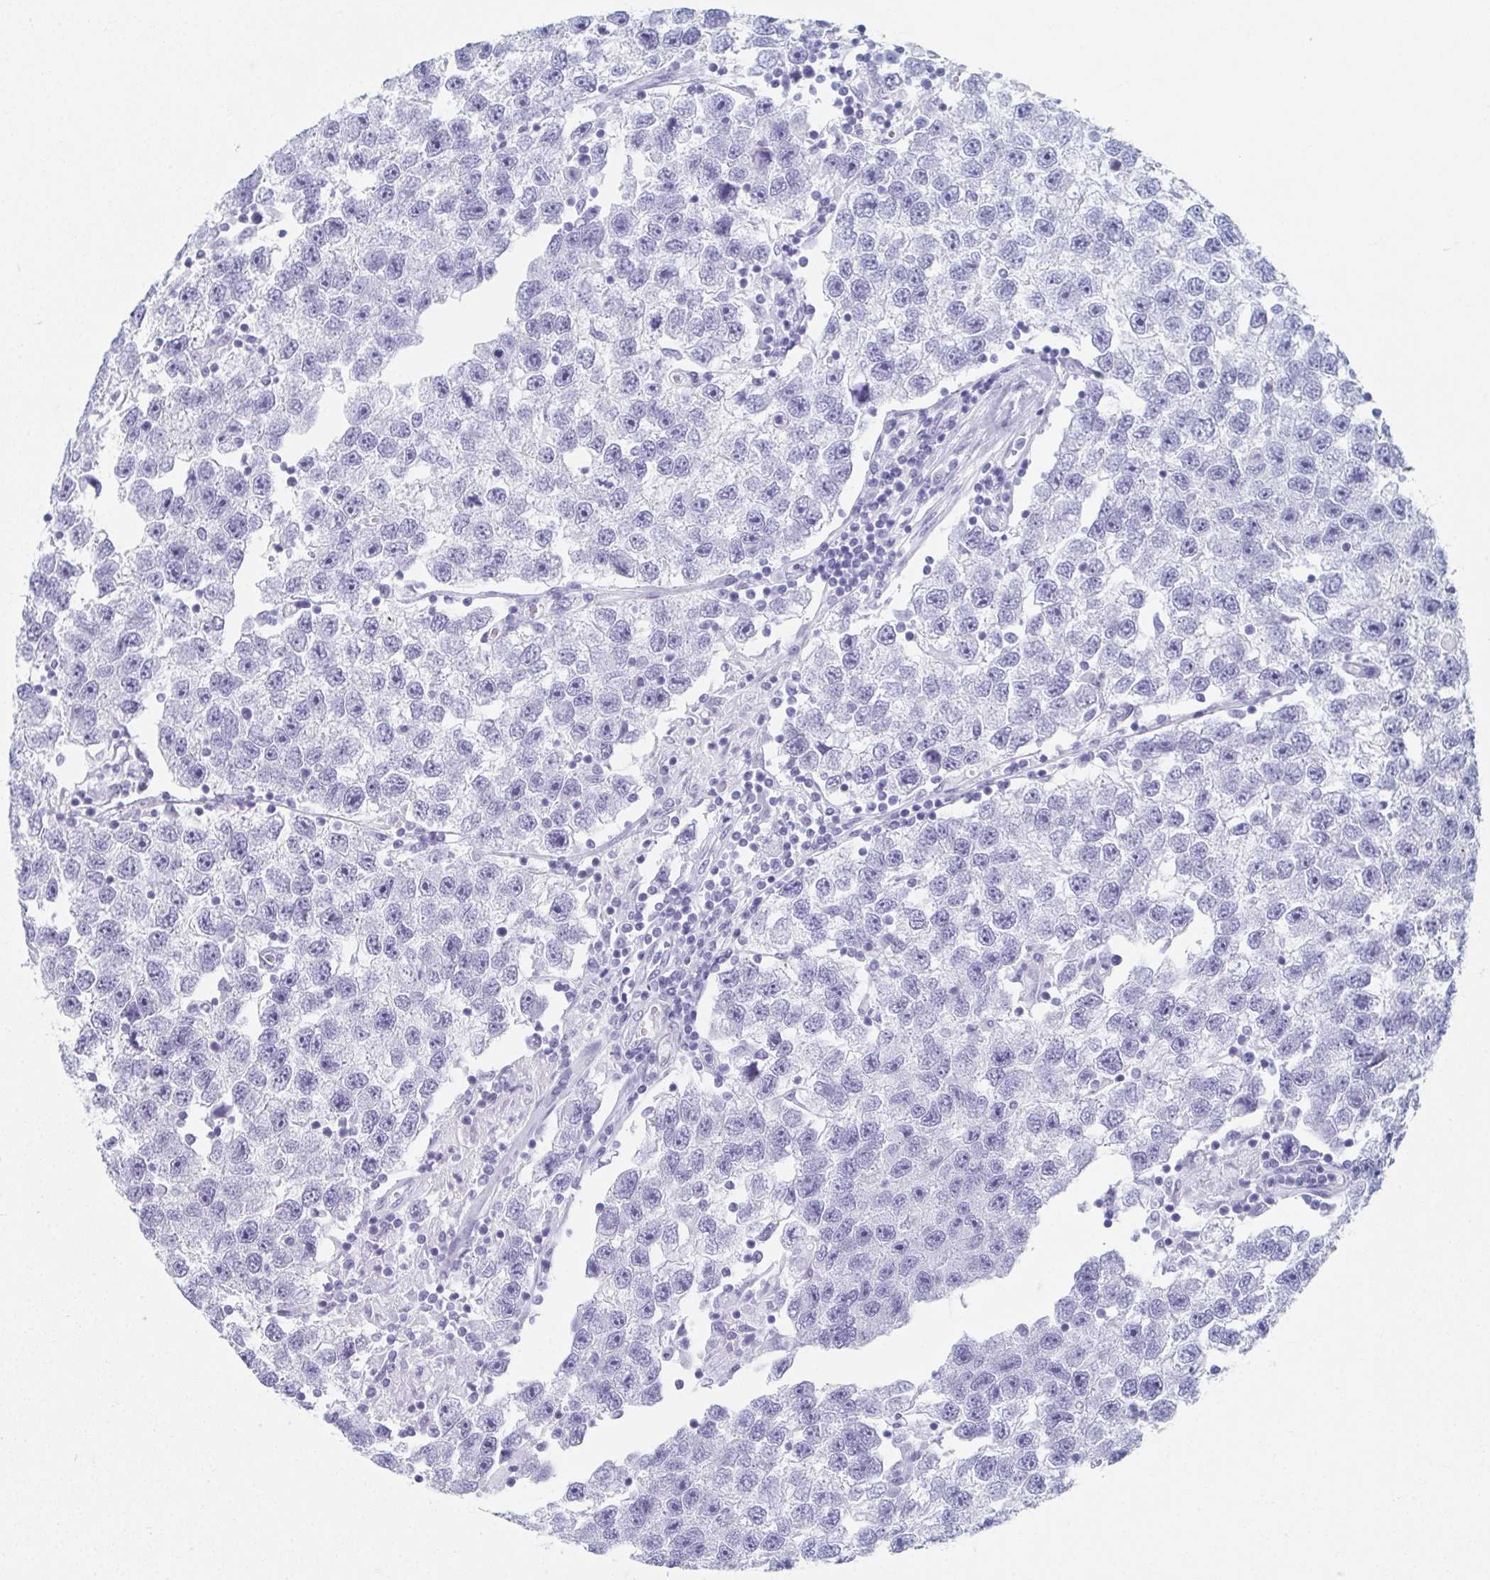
{"staining": {"intensity": "negative", "quantity": "none", "location": "none"}, "tissue": "testis cancer", "cell_type": "Tumor cells", "image_type": "cancer", "snomed": [{"axis": "morphology", "description": "Seminoma, NOS"}, {"axis": "topography", "description": "Testis"}], "caption": "High power microscopy image of an IHC histopathology image of testis cancer (seminoma), revealing no significant positivity in tumor cells.", "gene": "GHRL", "patient": {"sex": "male", "age": 26}}